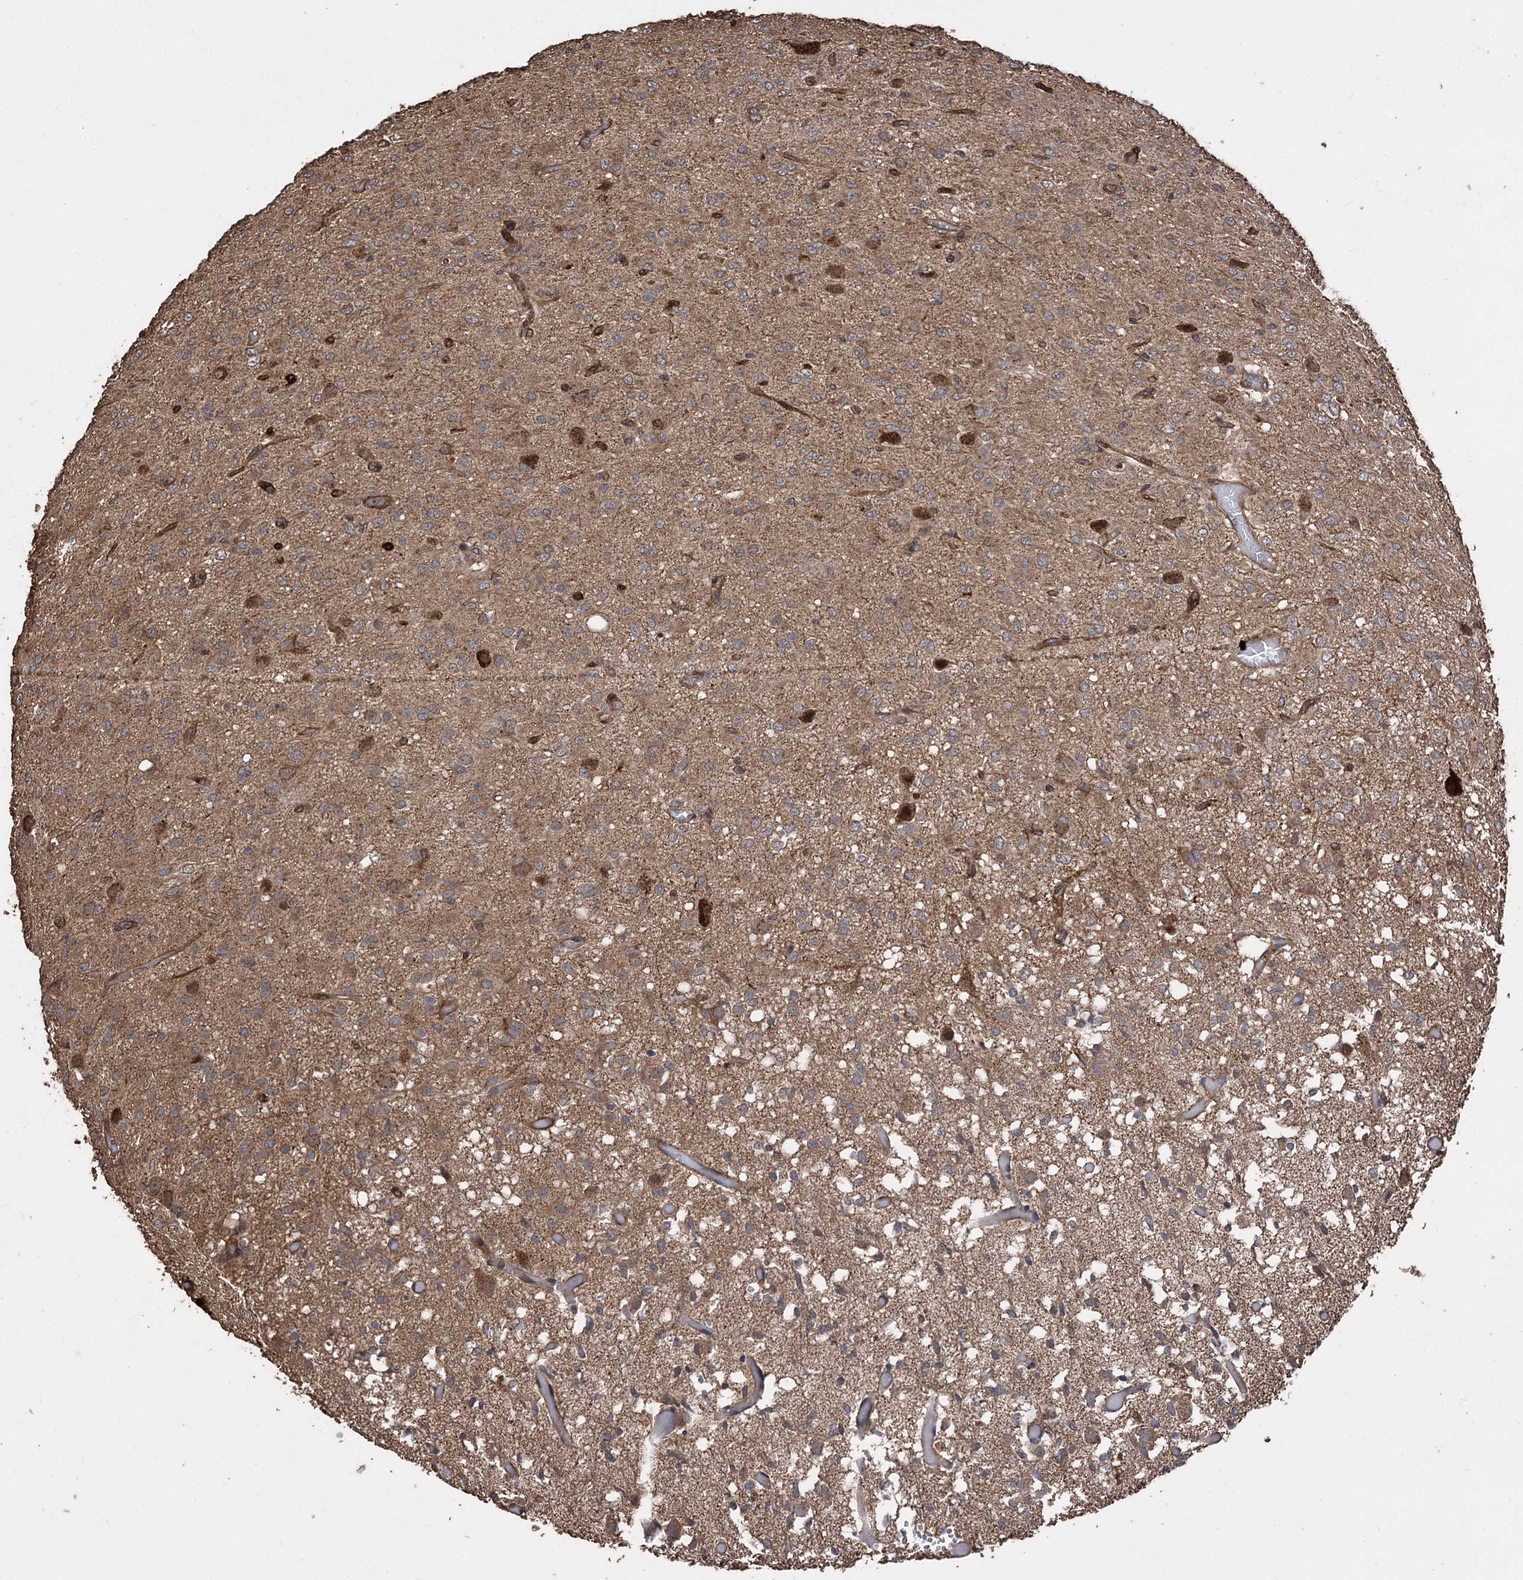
{"staining": {"intensity": "weak", "quantity": "25%-75%", "location": "cytoplasmic/membranous"}, "tissue": "glioma", "cell_type": "Tumor cells", "image_type": "cancer", "snomed": [{"axis": "morphology", "description": "Glioma, malignant, High grade"}, {"axis": "topography", "description": "Brain"}], "caption": "Protein staining displays weak cytoplasmic/membranous positivity in about 25%-75% of tumor cells in glioma.", "gene": "RASSF3", "patient": {"sex": "female", "age": 59}}